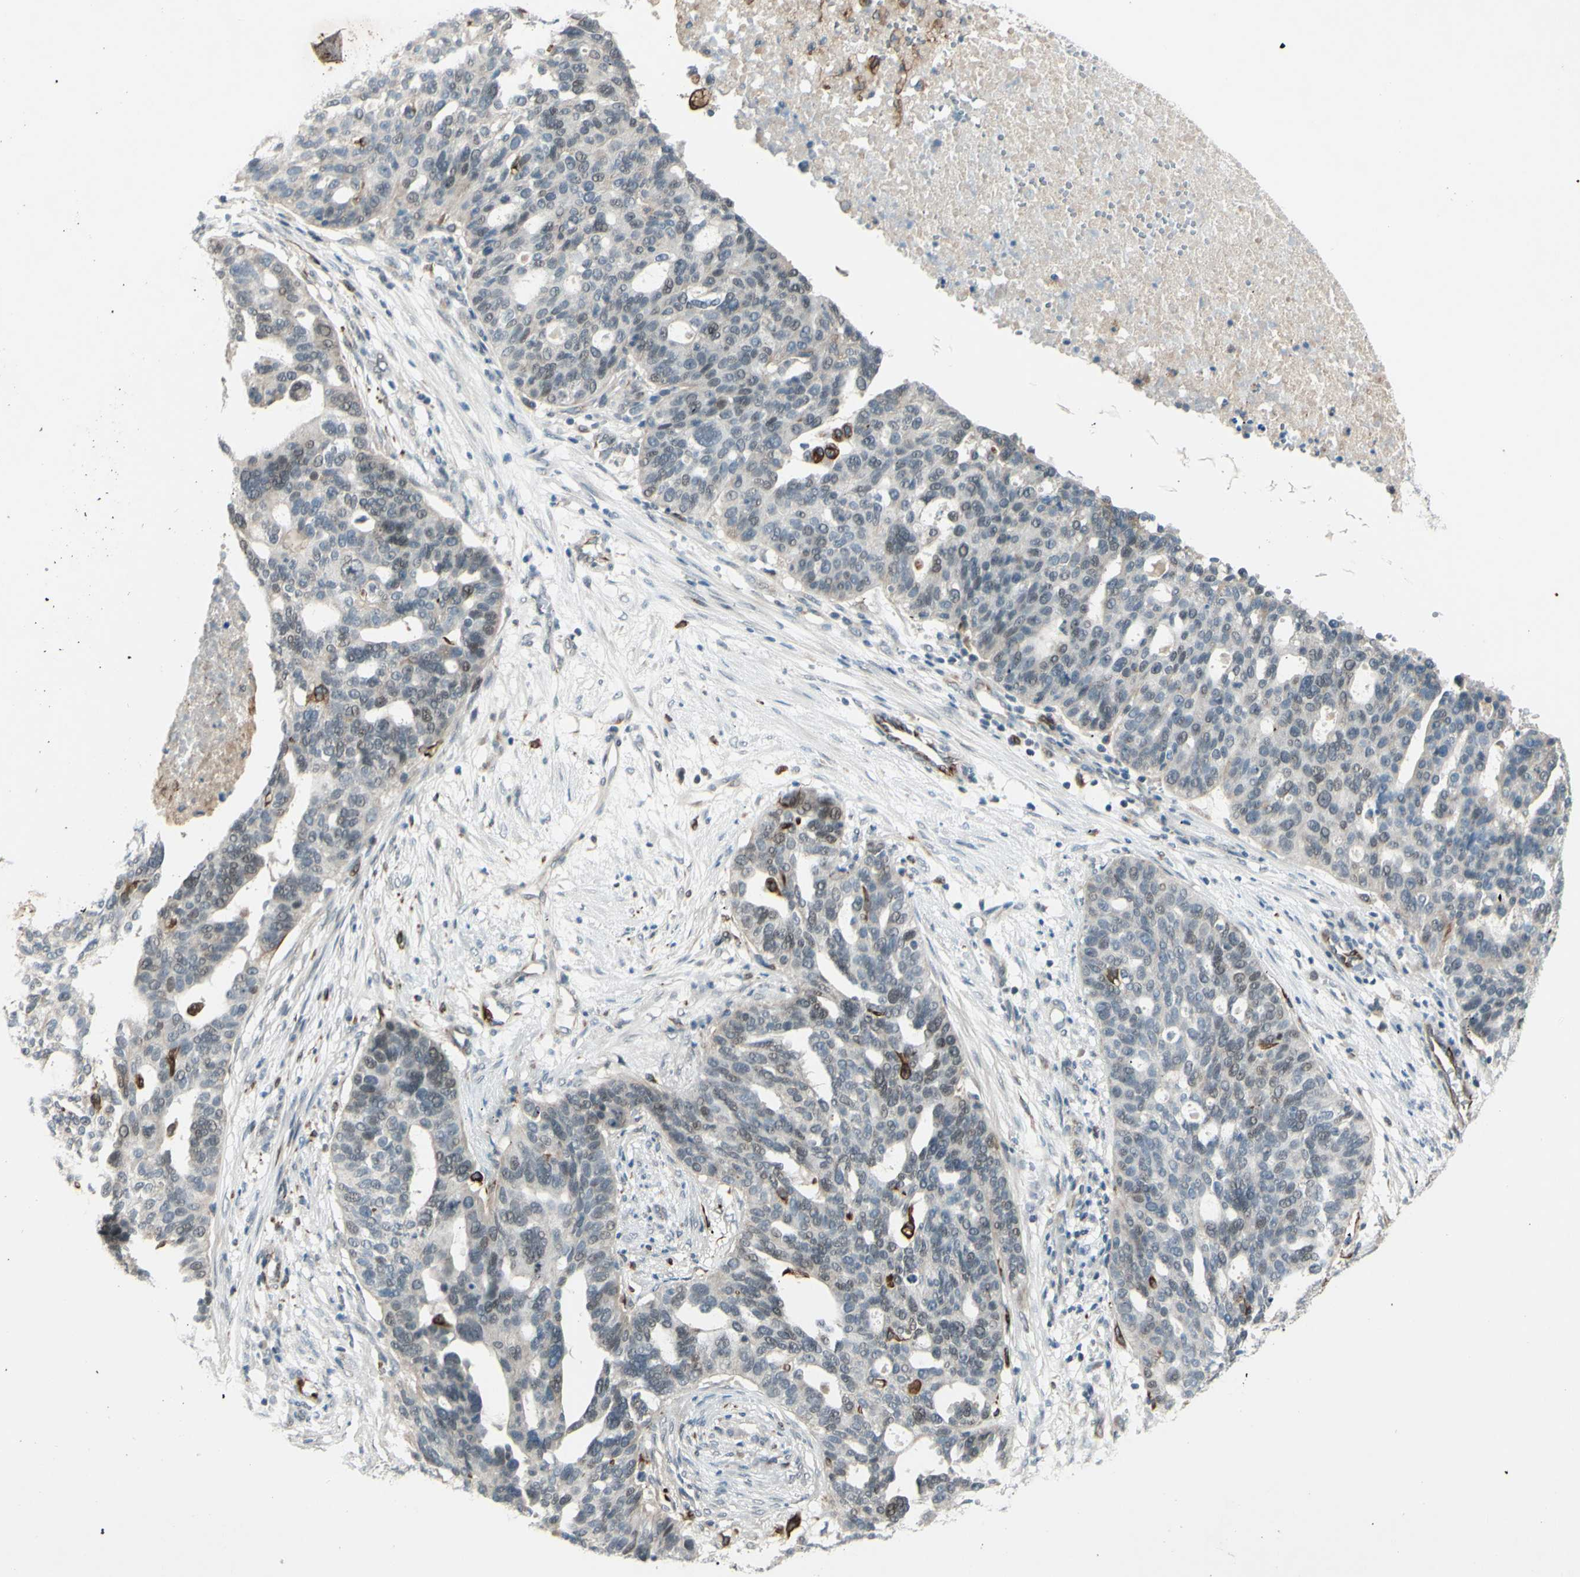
{"staining": {"intensity": "negative", "quantity": "none", "location": "none"}, "tissue": "ovarian cancer", "cell_type": "Tumor cells", "image_type": "cancer", "snomed": [{"axis": "morphology", "description": "Cystadenocarcinoma, serous, NOS"}, {"axis": "topography", "description": "Ovary"}], "caption": "IHC photomicrograph of neoplastic tissue: ovarian cancer (serous cystadenocarcinoma) stained with DAB shows no significant protein staining in tumor cells.", "gene": "FGFR2", "patient": {"sex": "female", "age": 59}}